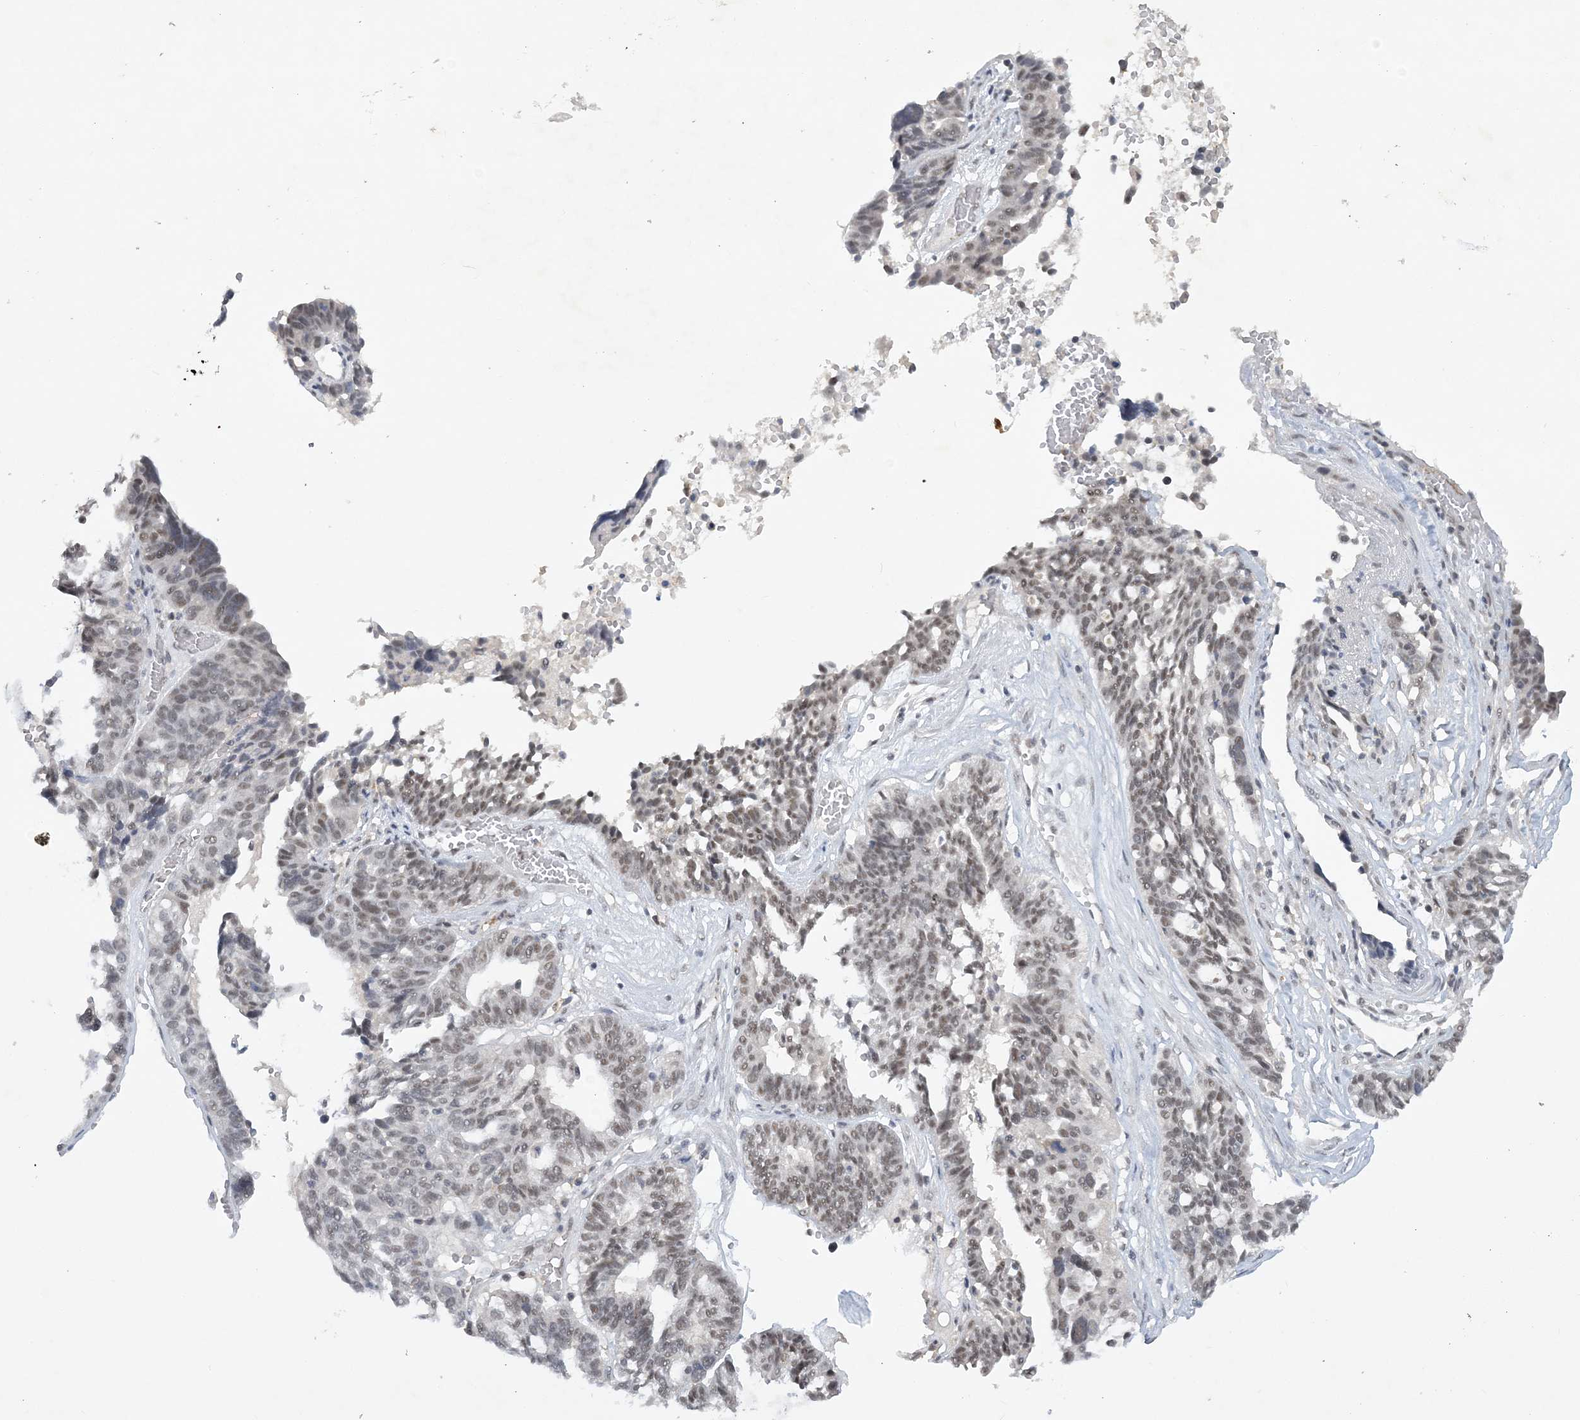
{"staining": {"intensity": "moderate", "quantity": "25%-75%", "location": "nuclear"}, "tissue": "ovarian cancer", "cell_type": "Tumor cells", "image_type": "cancer", "snomed": [{"axis": "morphology", "description": "Cystadenocarcinoma, serous, NOS"}, {"axis": "topography", "description": "Ovary"}], "caption": "This micrograph reveals immunohistochemistry (IHC) staining of human ovarian cancer (serous cystadenocarcinoma), with medium moderate nuclear expression in about 25%-75% of tumor cells.", "gene": "KMT2D", "patient": {"sex": "female", "age": 59}}